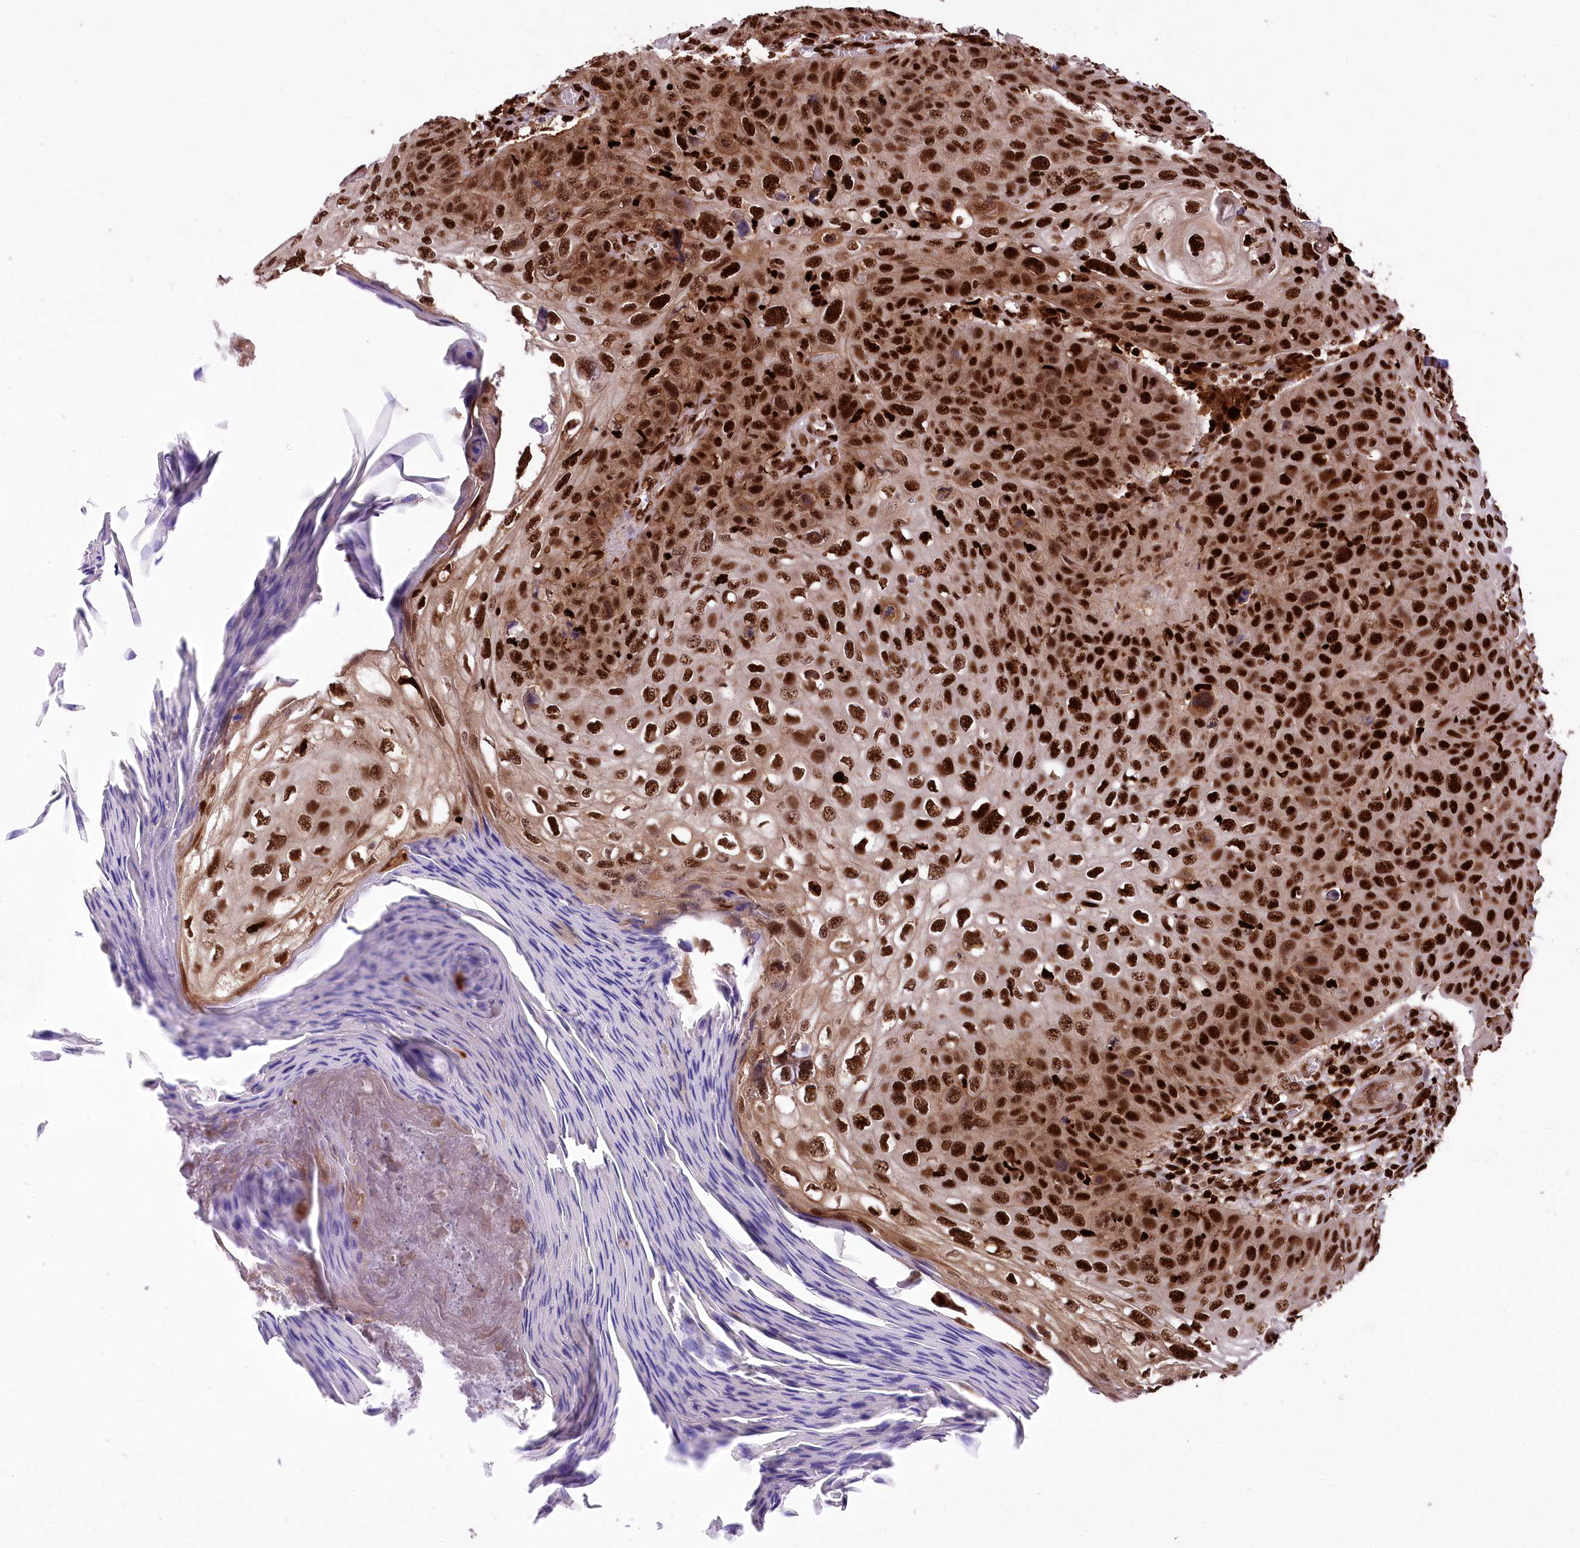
{"staining": {"intensity": "strong", "quantity": ">75%", "location": "cytoplasmic/membranous,nuclear"}, "tissue": "skin cancer", "cell_type": "Tumor cells", "image_type": "cancer", "snomed": [{"axis": "morphology", "description": "Squamous cell carcinoma, NOS"}, {"axis": "topography", "description": "Skin"}], "caption": "Skin cancer (squamous cell carcinoma) stained with immunohistochemistry demonstrates strong cytoplasmic/membranous and nuclear staining in approximately >75% of tumor cells.", "gene": "FIGN", "patient": {"sex": "female", "age": 90}}